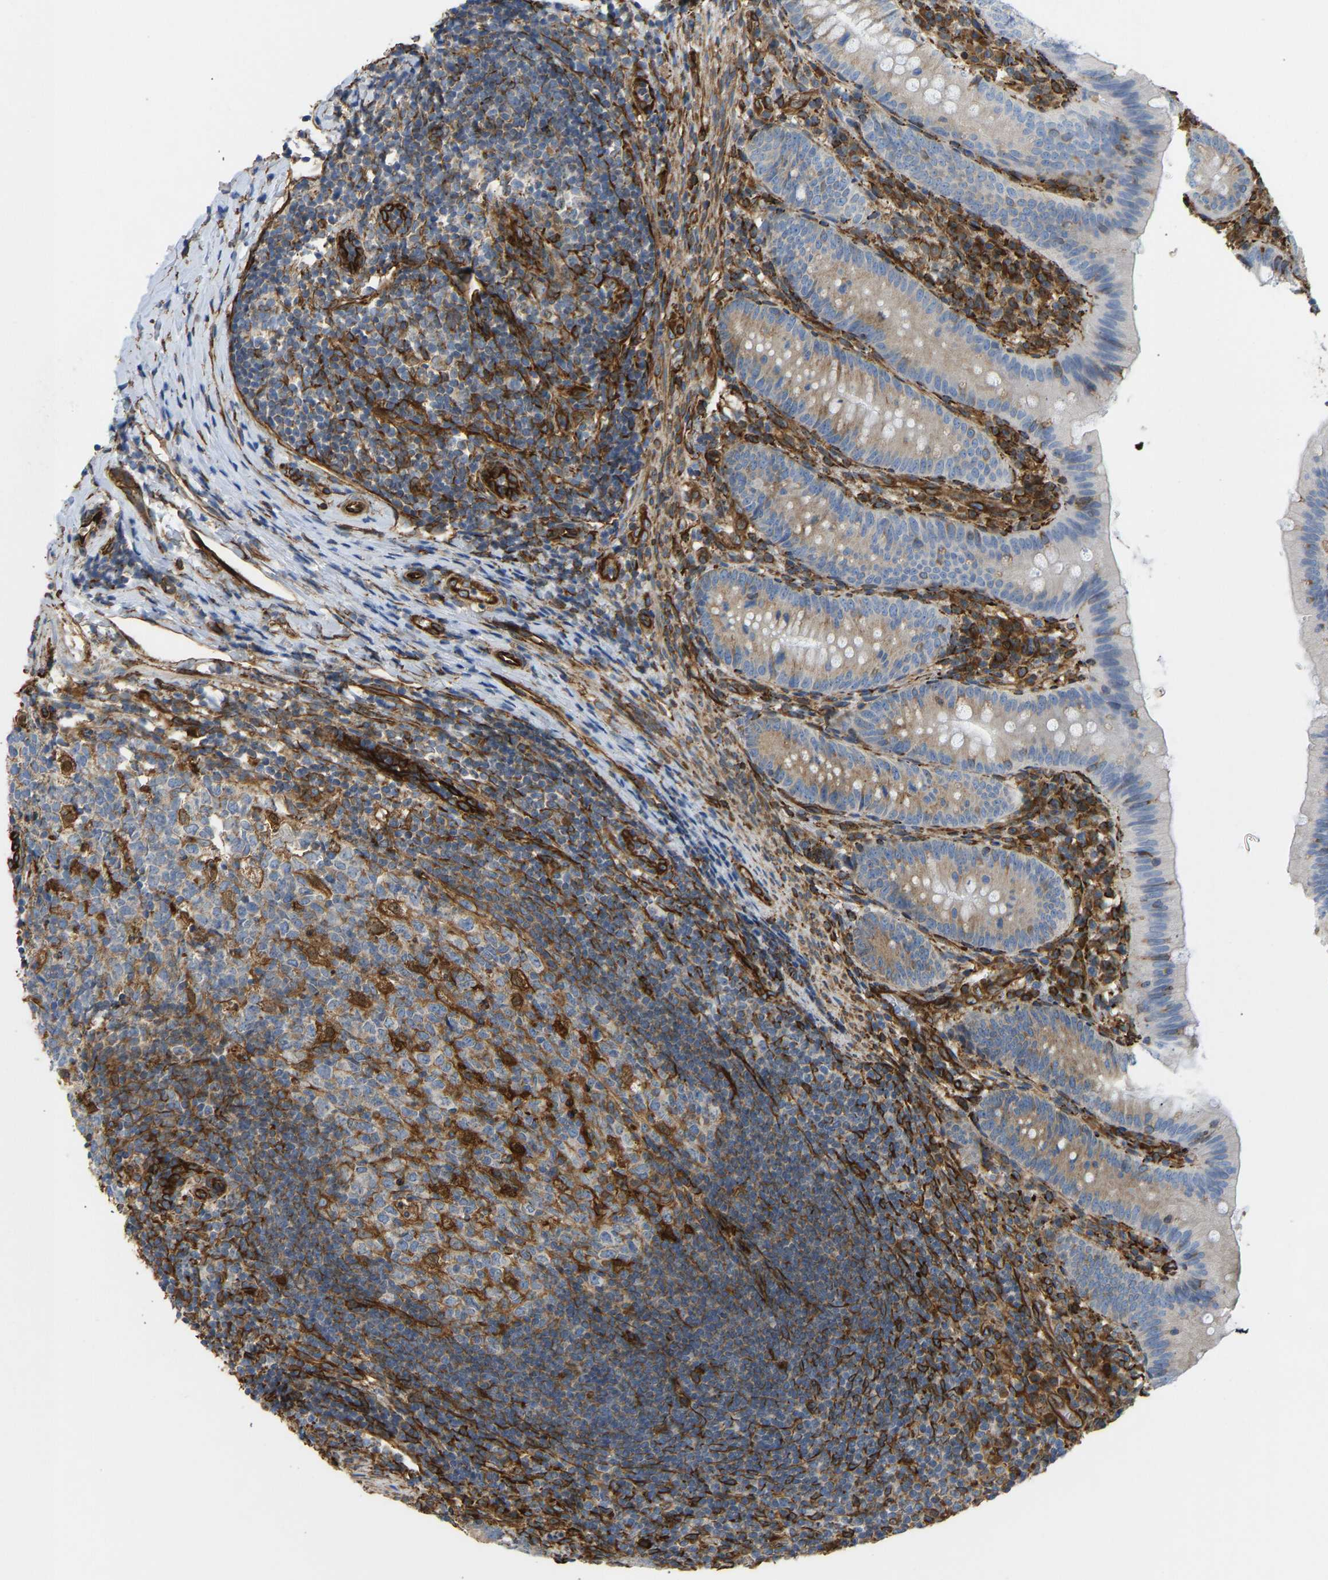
{"staining": {"intensity": "weak", "quantity": "25%-75%", "location": "cytoplasmic/membranous"}, "tissue": "appendix", "cell_type": "Glandular cells", "image_type": "normal", "snomed": [{"axis": "morphology", "description": "Normal tissue, NOS"}, {"axis": "topography", "description": "Appendix"}], "caption": "Immunohistochemical staining of unremarkable human appendix demonstrates 25%-75% levels of weak cytoplasmic/membranous protein positivity in about 25%-75% of glandular cells. (DAB = brown stain, brightfield microscopy at high magnification).", "gene": "BEX3", "patient": {"sex": "male", "age": 1}}